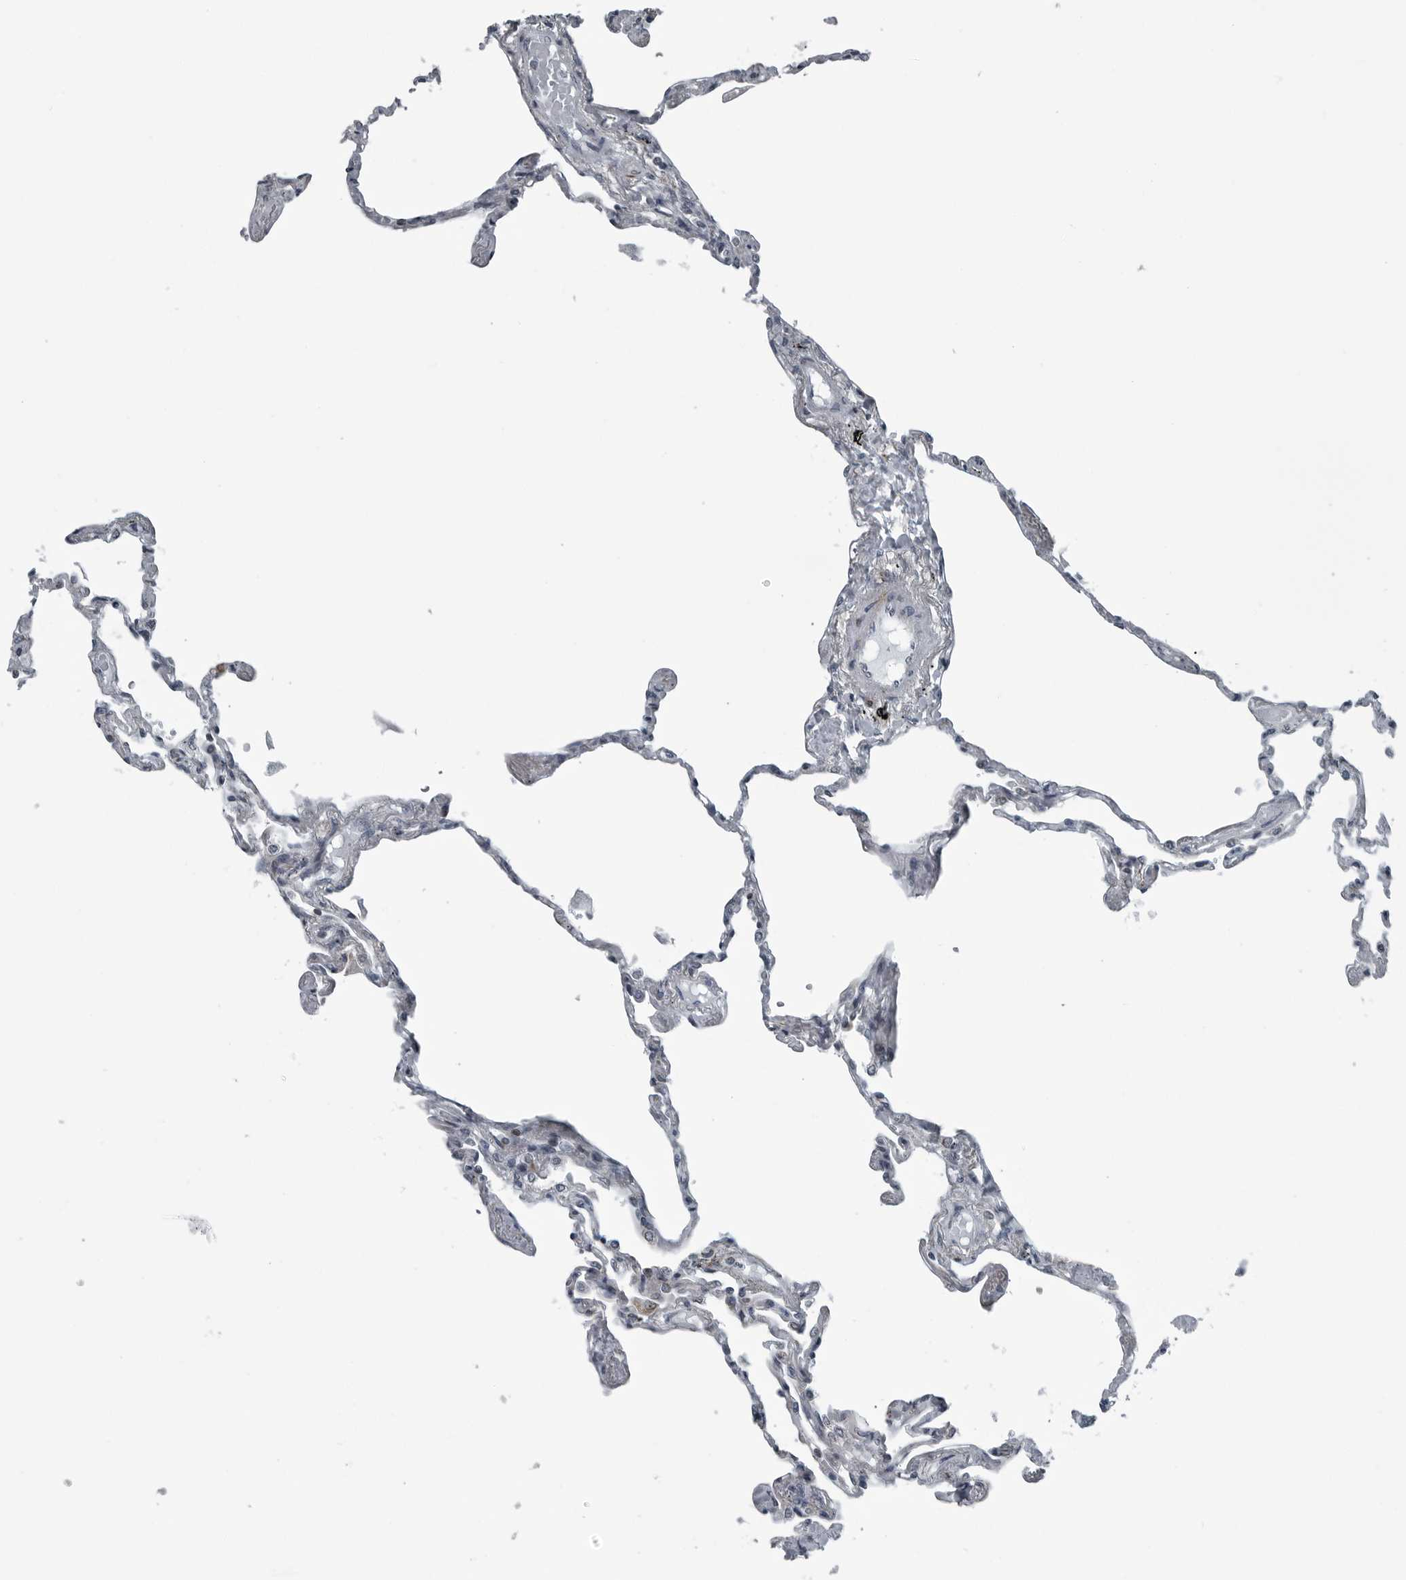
{"staining": {"intensity": "moderate", "quantity": "<25%", "location": "cytoplasmic/membranous"}, "tissue": "lung", "cell_type": "Alveolar cells", "image_type": "normal", "snomed": [{"axis": "morphology", "description": "Normal tissue, NOS"}, {"axis": "topography", "description": "Lung"}], "caption": "Alveolar cells reveal low levels of moderate cytoplasmic/membranous staining in approximately <25% of cells in benign lung.", "gene": "GAK", "patient": {"sex": "female", "age": 67}}